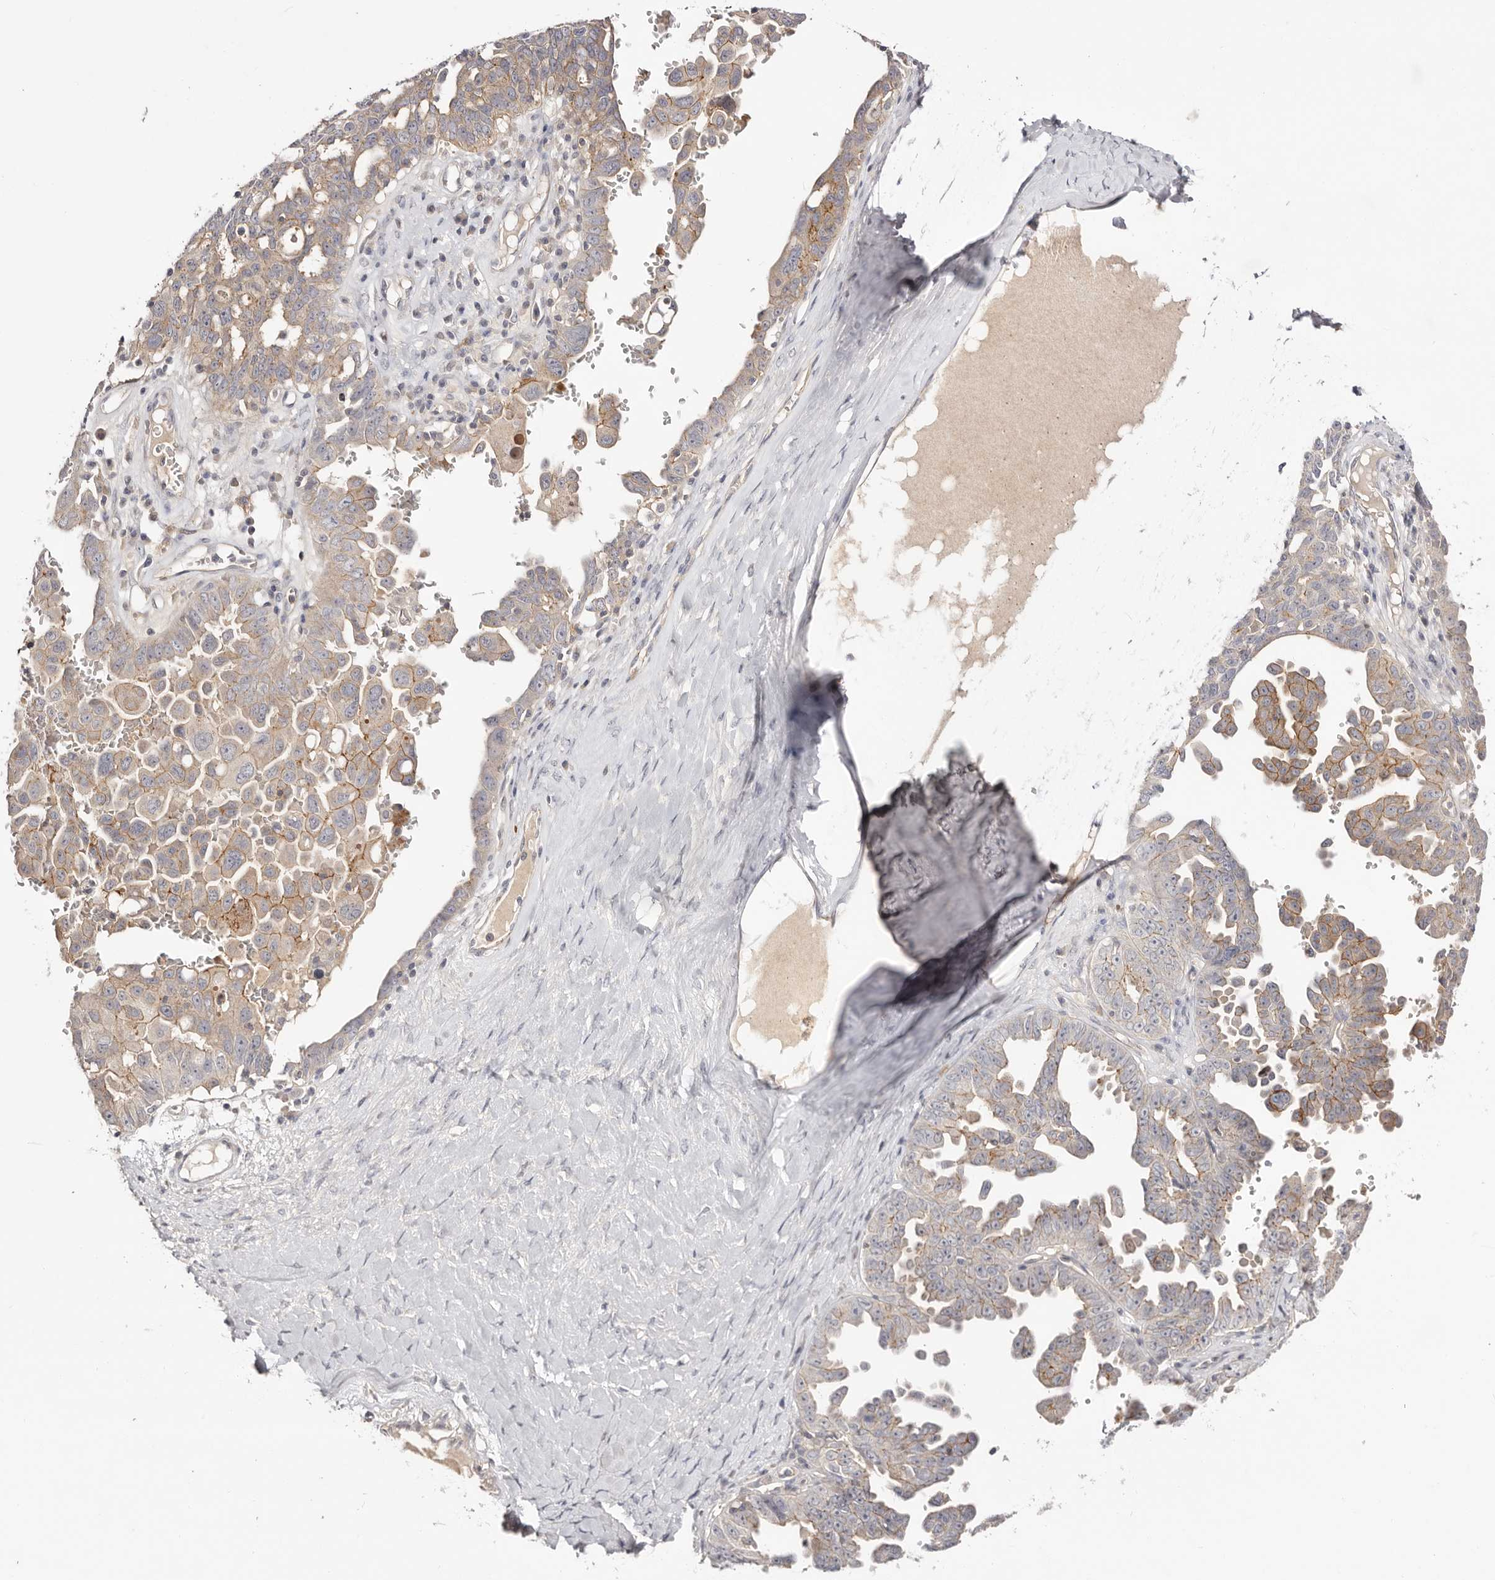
{"staining": {"intensity": "moderate", "quantity": ">75%", "location": "cytoplasmic/membranous"}, "tissue": "ovarian cancer", "cell_type": "Tumor cells", "image_type": "cancer", "snomed": [{"axis": "morphology", "description": "Carcinoma, endometroid"}, {"axis": "topography", "description": "Ovary"}], "caption": "DAB (3,3'-diaminobenzidine) immunohistochemical staining of human ovarian endometroid carcinoma displays moderate cytoplasmic/membranous protein positivity in about >75% of tumor cells.", "gene": "SLC35B2", "patient": {"sex": "female", "age": 62}}